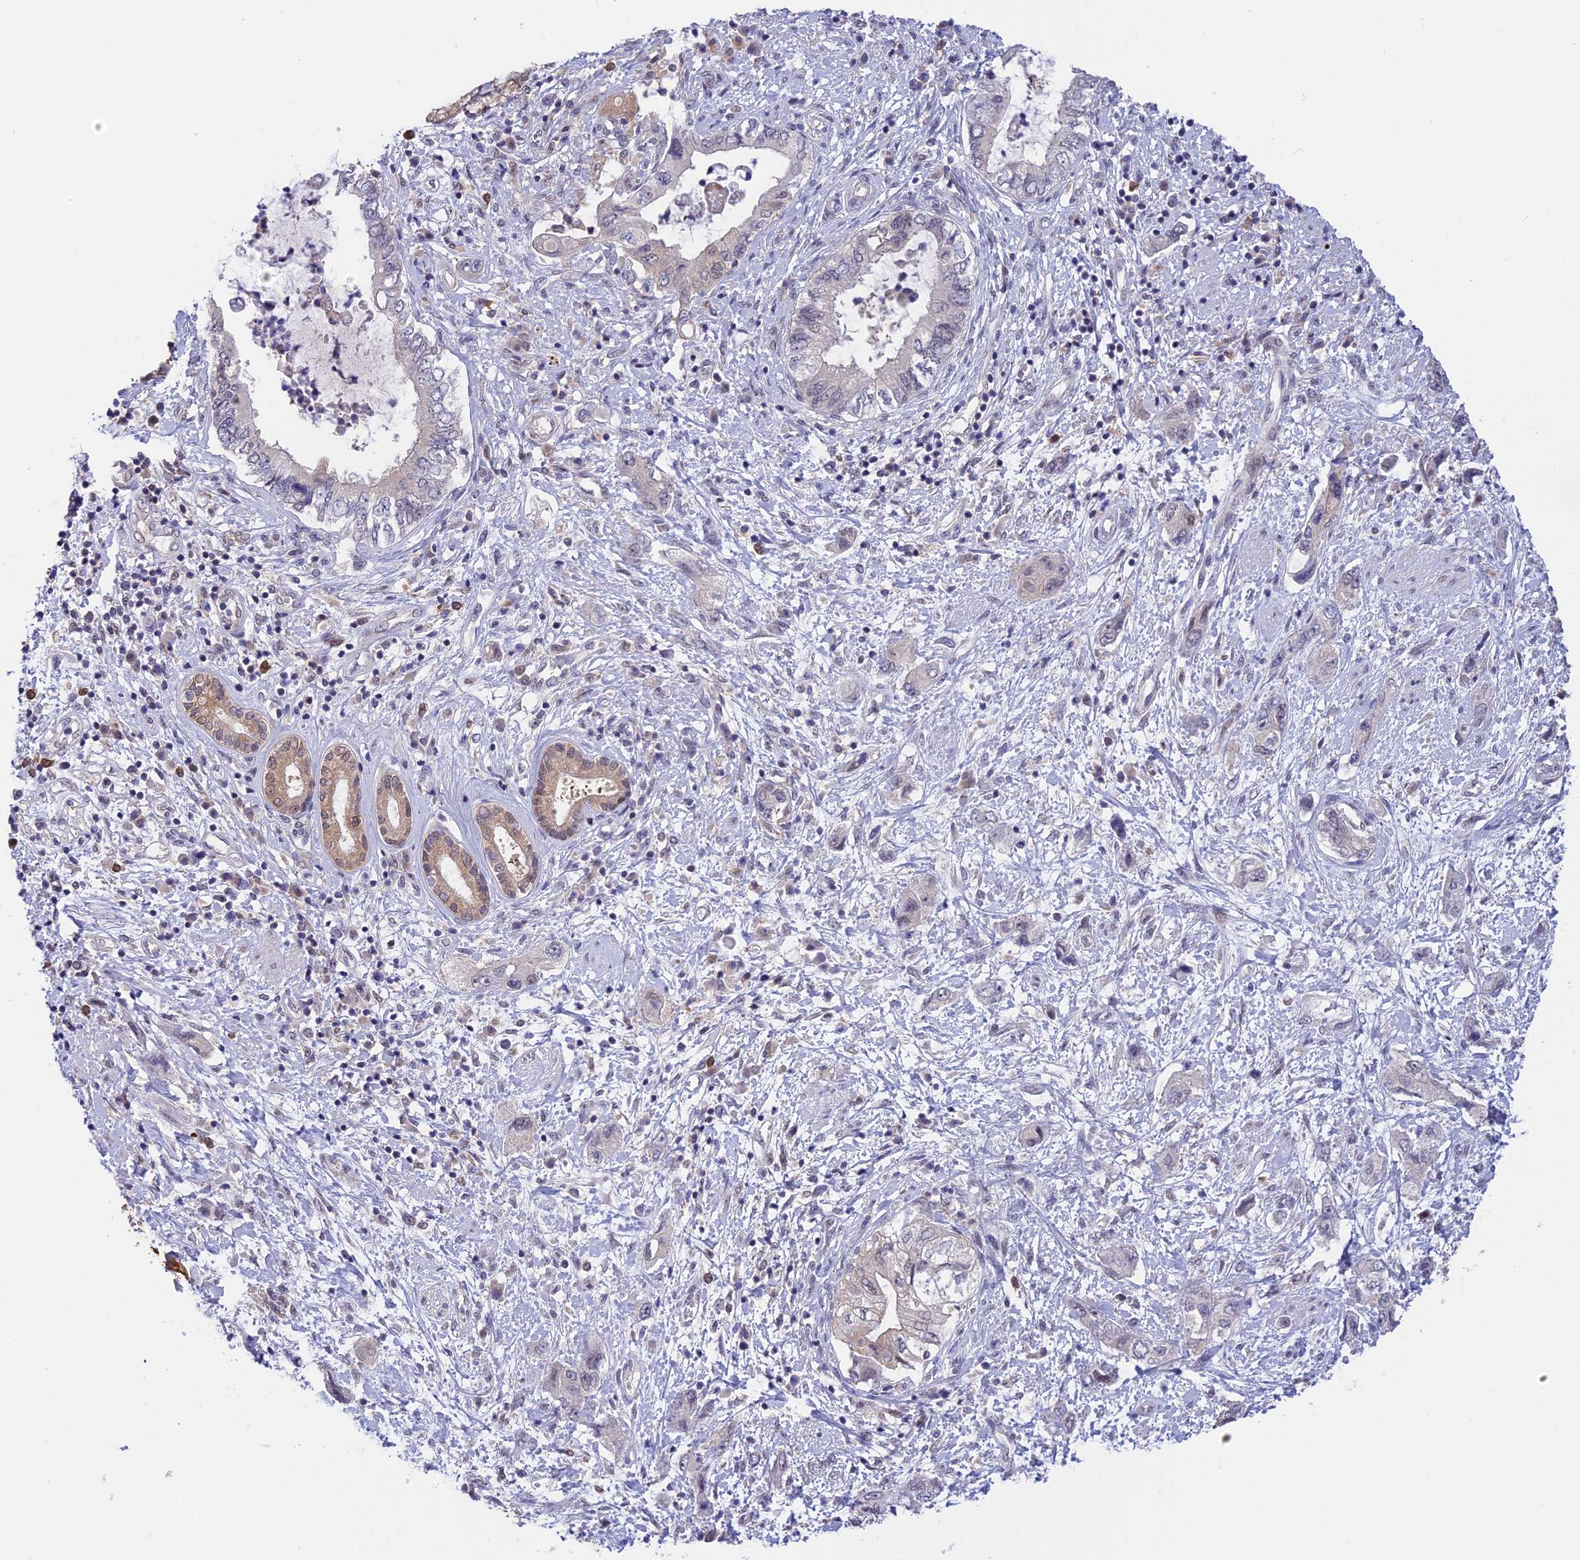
{"staining": {"intensity": "weak", "quantity": "<25%", "location": "nuclear"}, "tissue": "pancreatic cancer", "cell_type": "Tumor cells", "image_type": "cancer", "snomed": [{"axis": "morphology", "description": "Adenocarcinoma, NOS"}, {"axis": "topography", "description": "Pancreas"}], "caption": "There is no significant expression in tumor cells of pancreatic adenocarcinoma. (Immunohistochemistry, brightfield microscopy, high magnification).", "gene": "KCTD14", "patient": {"sex": "female", "age": 73}}